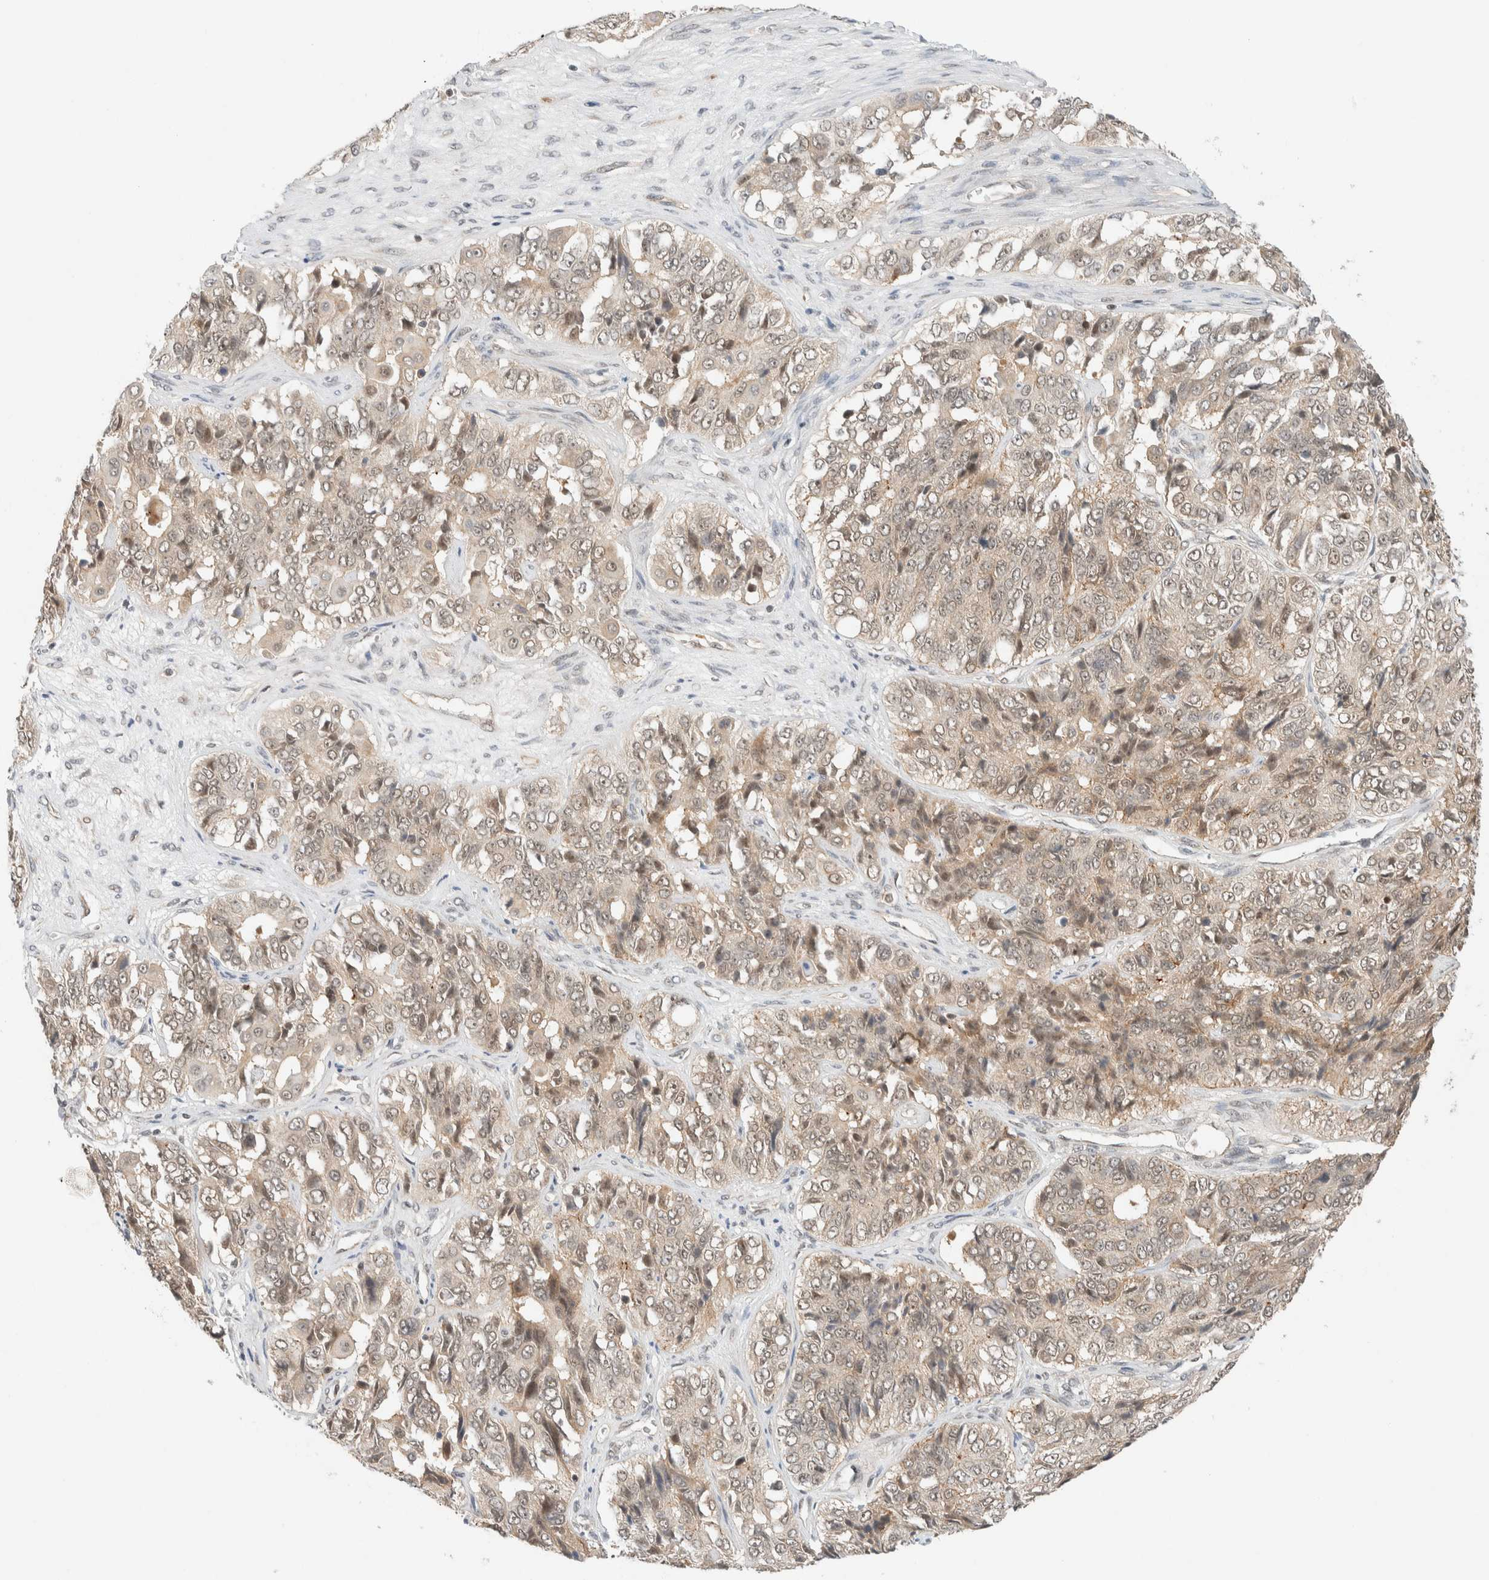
{"staining": {"intensity": "weak", "quantity": ">75%", "location": "cytoplasmic/membranous"}, "tissue": "ovarian cancer", "cell_type": "Tumor cells", "image_type": "cancer", "snomed": [{"axis": "morphology", "description": "Carcinoma, endometroid"}, {"axis": "topography", "description": "Ovary"}], "caption": "Immunohistochemical staining of human ovarian cancer displays low levels of weak cytoplasmic/membranous protein staining in approximately >75% of tumor cells.", "gene": "C8orf76", "patient": {"sex": "female", "age": 51}}